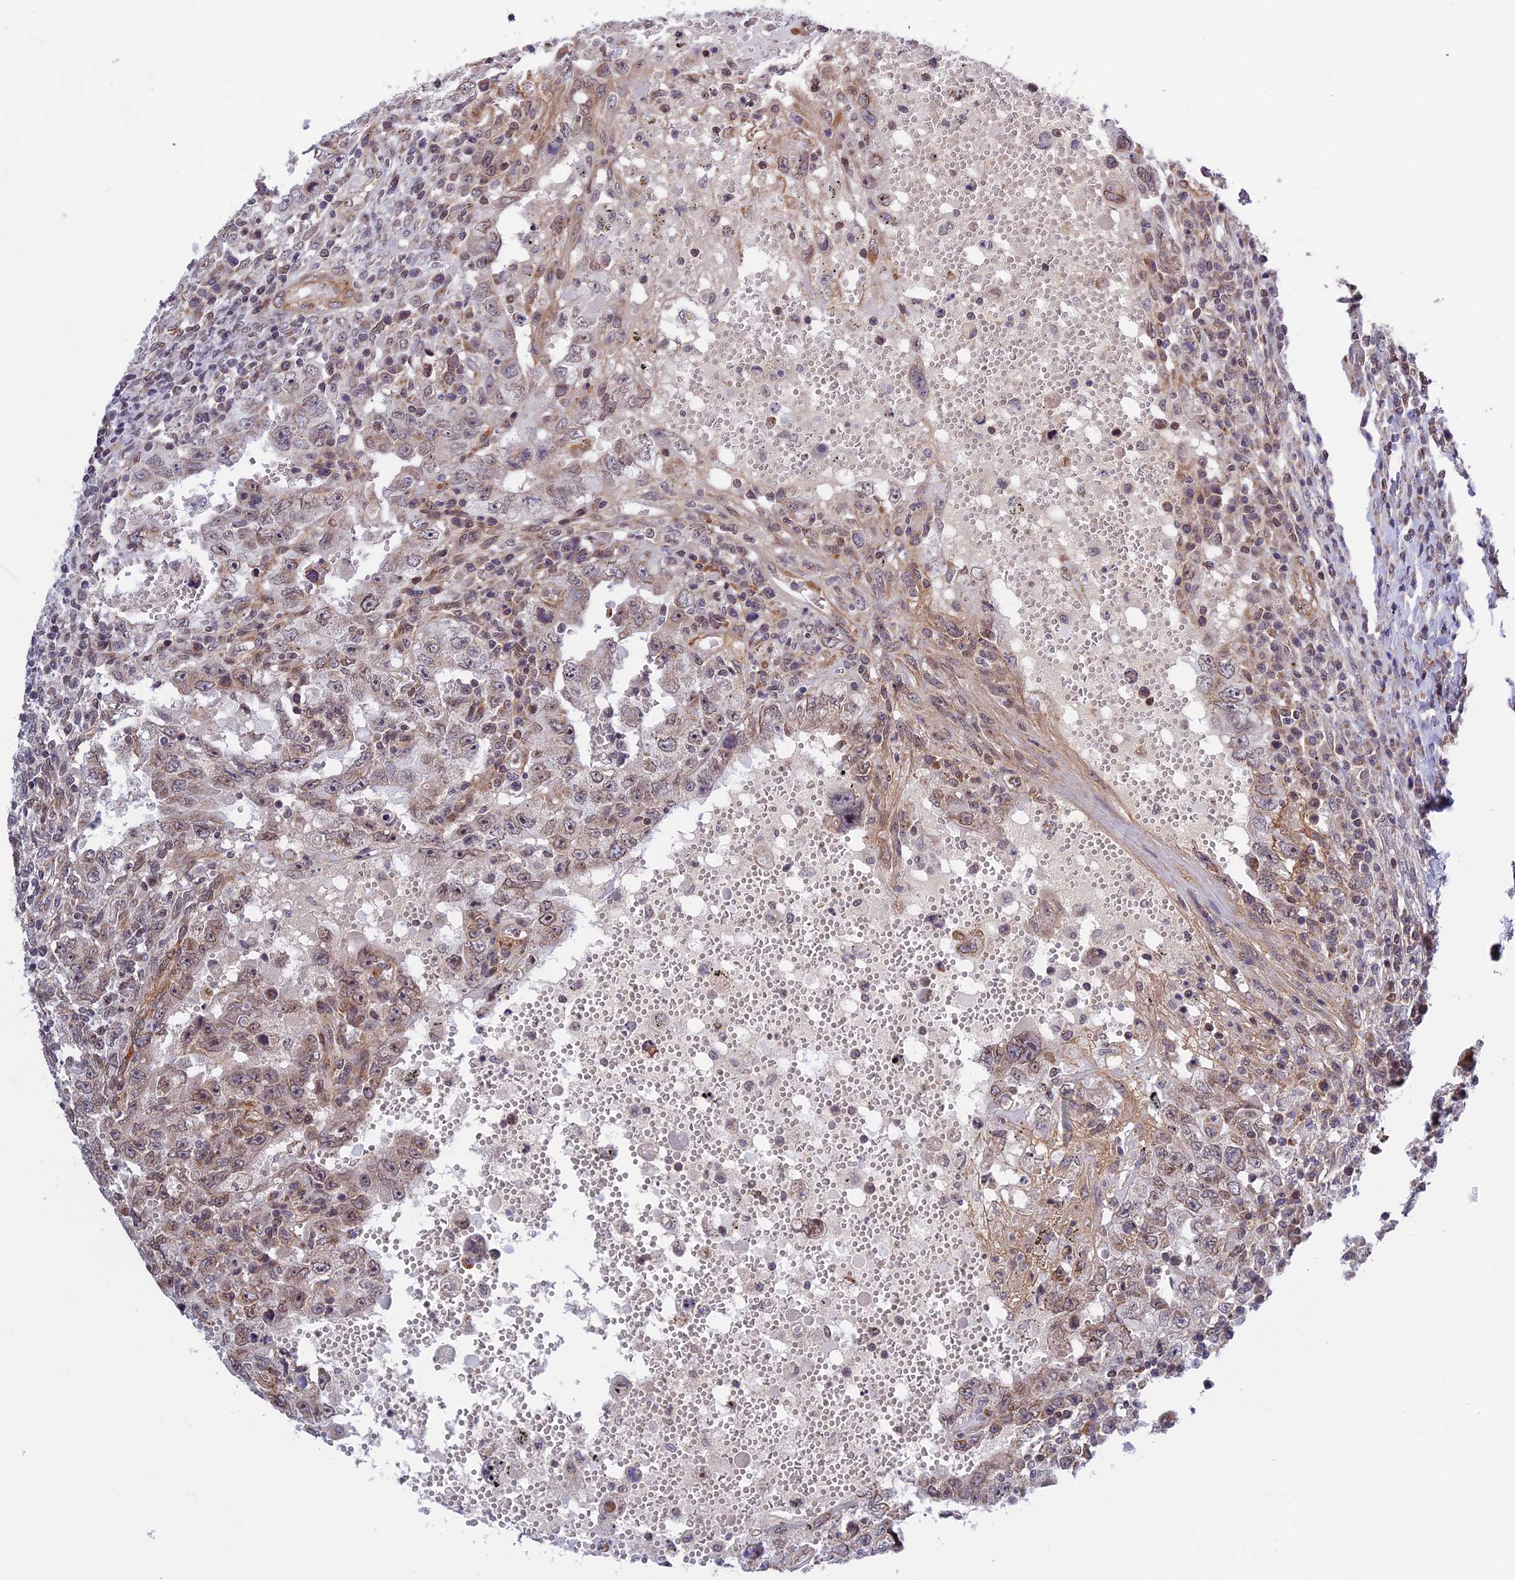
{"staining": {"intensity": "weak", "quantity": "25%-75%", "location": "nuclear"}, "tissue": "testis cancer", "cell_type": "Tumor cells", "image_type": "cancer", "snomed": [{"axis": "morphology", "description": "Carcinoma, Embryonal, NOS"}, {"axis": "topography", "description": "Testis"}], "caption": "This is an image of IHC staining of testis cancer (embryonal carcinoma), which shows weak staining in the nuclear of tumor cells.", "gene": "REXO1", "patient": {"sex": "male", "age": 26}}